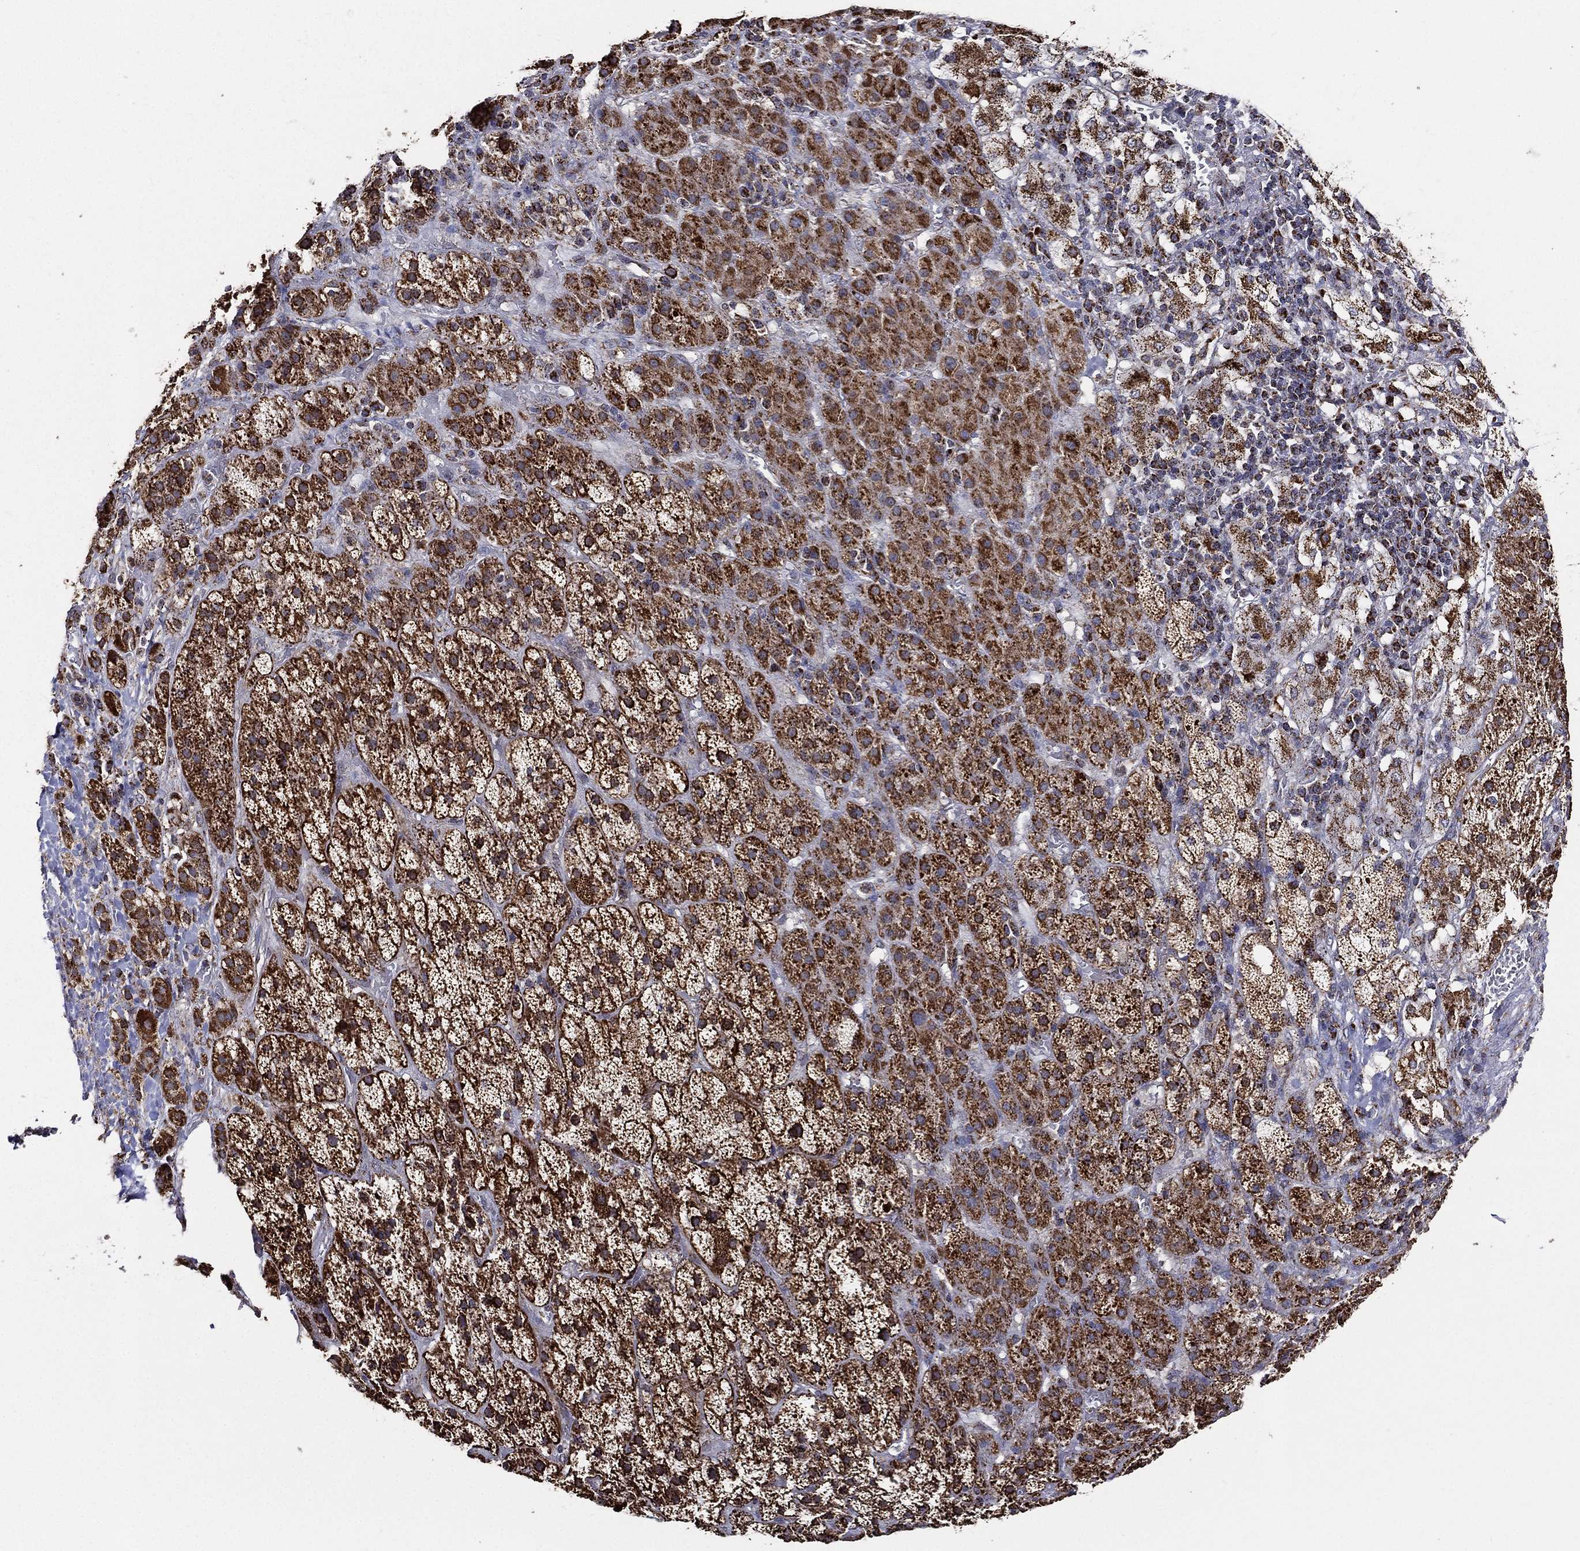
{"staining": {"intensity": "strong", "quantity": ">75%", "location": "cytoplasmic/membranous"}, "tissue": "adrenal gland", "cell_type": "Glandular cells", "image_type": "normal", "snomed": [{"axis": "morphology", "description": "Normal tissue, NOS"}, {"axis": "topography", "description": "Adrenal gland"}], "caption": "Protein staining of normal adrenal gland demonstrates strong cytoplasmic/membranous staining in about >75% of glandular cells.", "gene": "NDUFAB1", "patient": {"sex": "male", "age": 70}}